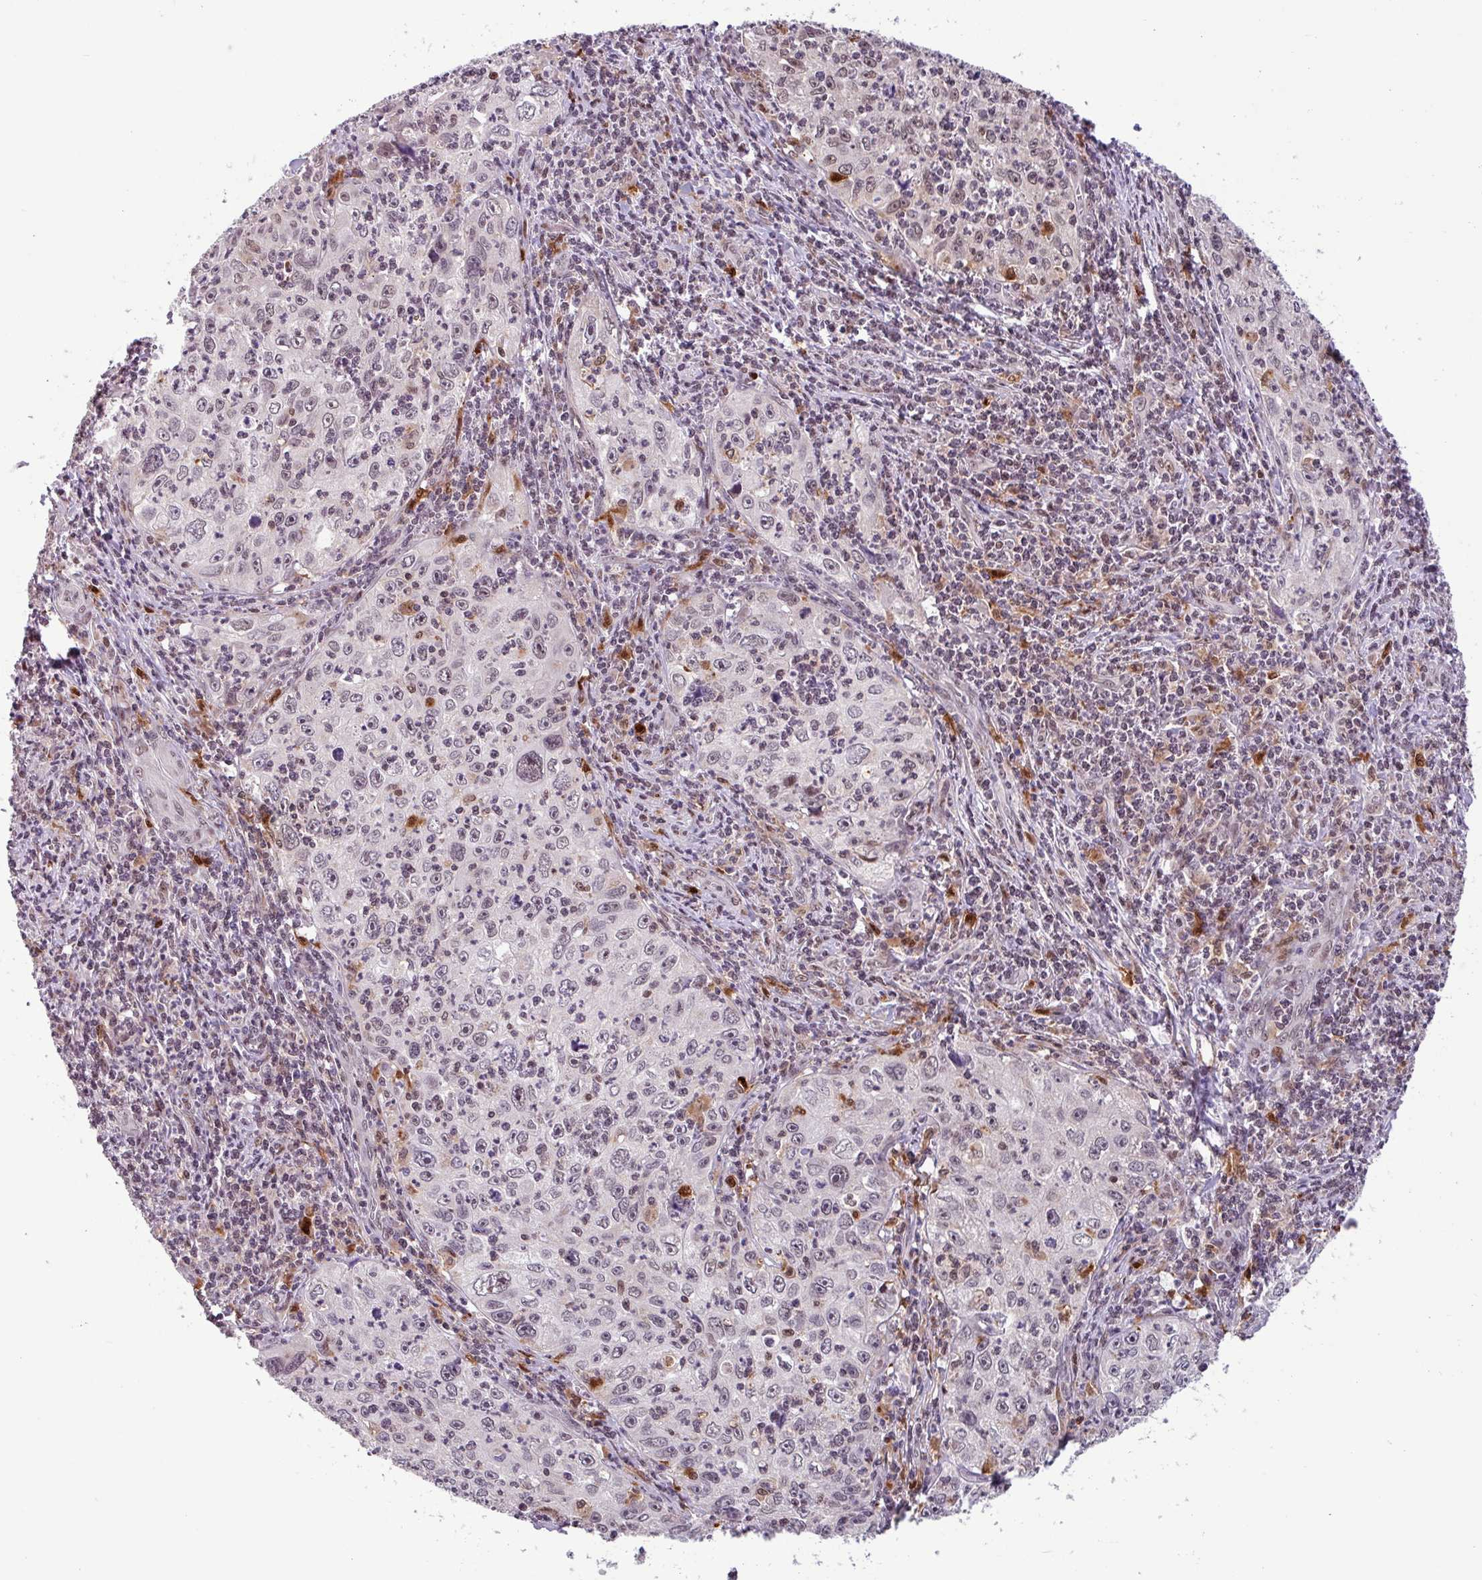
{"staining": {"intensity": "moderate", "quantity": "25%-75%", "location": "nuclear"}, "tissue": "cervical cancer", "cell_type": "Tumor cells", "image_type": "cancer", "snomed": [{"axis": "morphology", "description": "Squamous cell carcinoma, NOS"}, {"axis": "topography", "description": "Cervix"}], "caption": "About 25%-75% of tumor cells in human cervical cancer display moderate nuclear protein positivity as visualized by brown immunohistochemical staining.", "gene": "BRD3", "patient": {"sex": "female", "age": 30}}